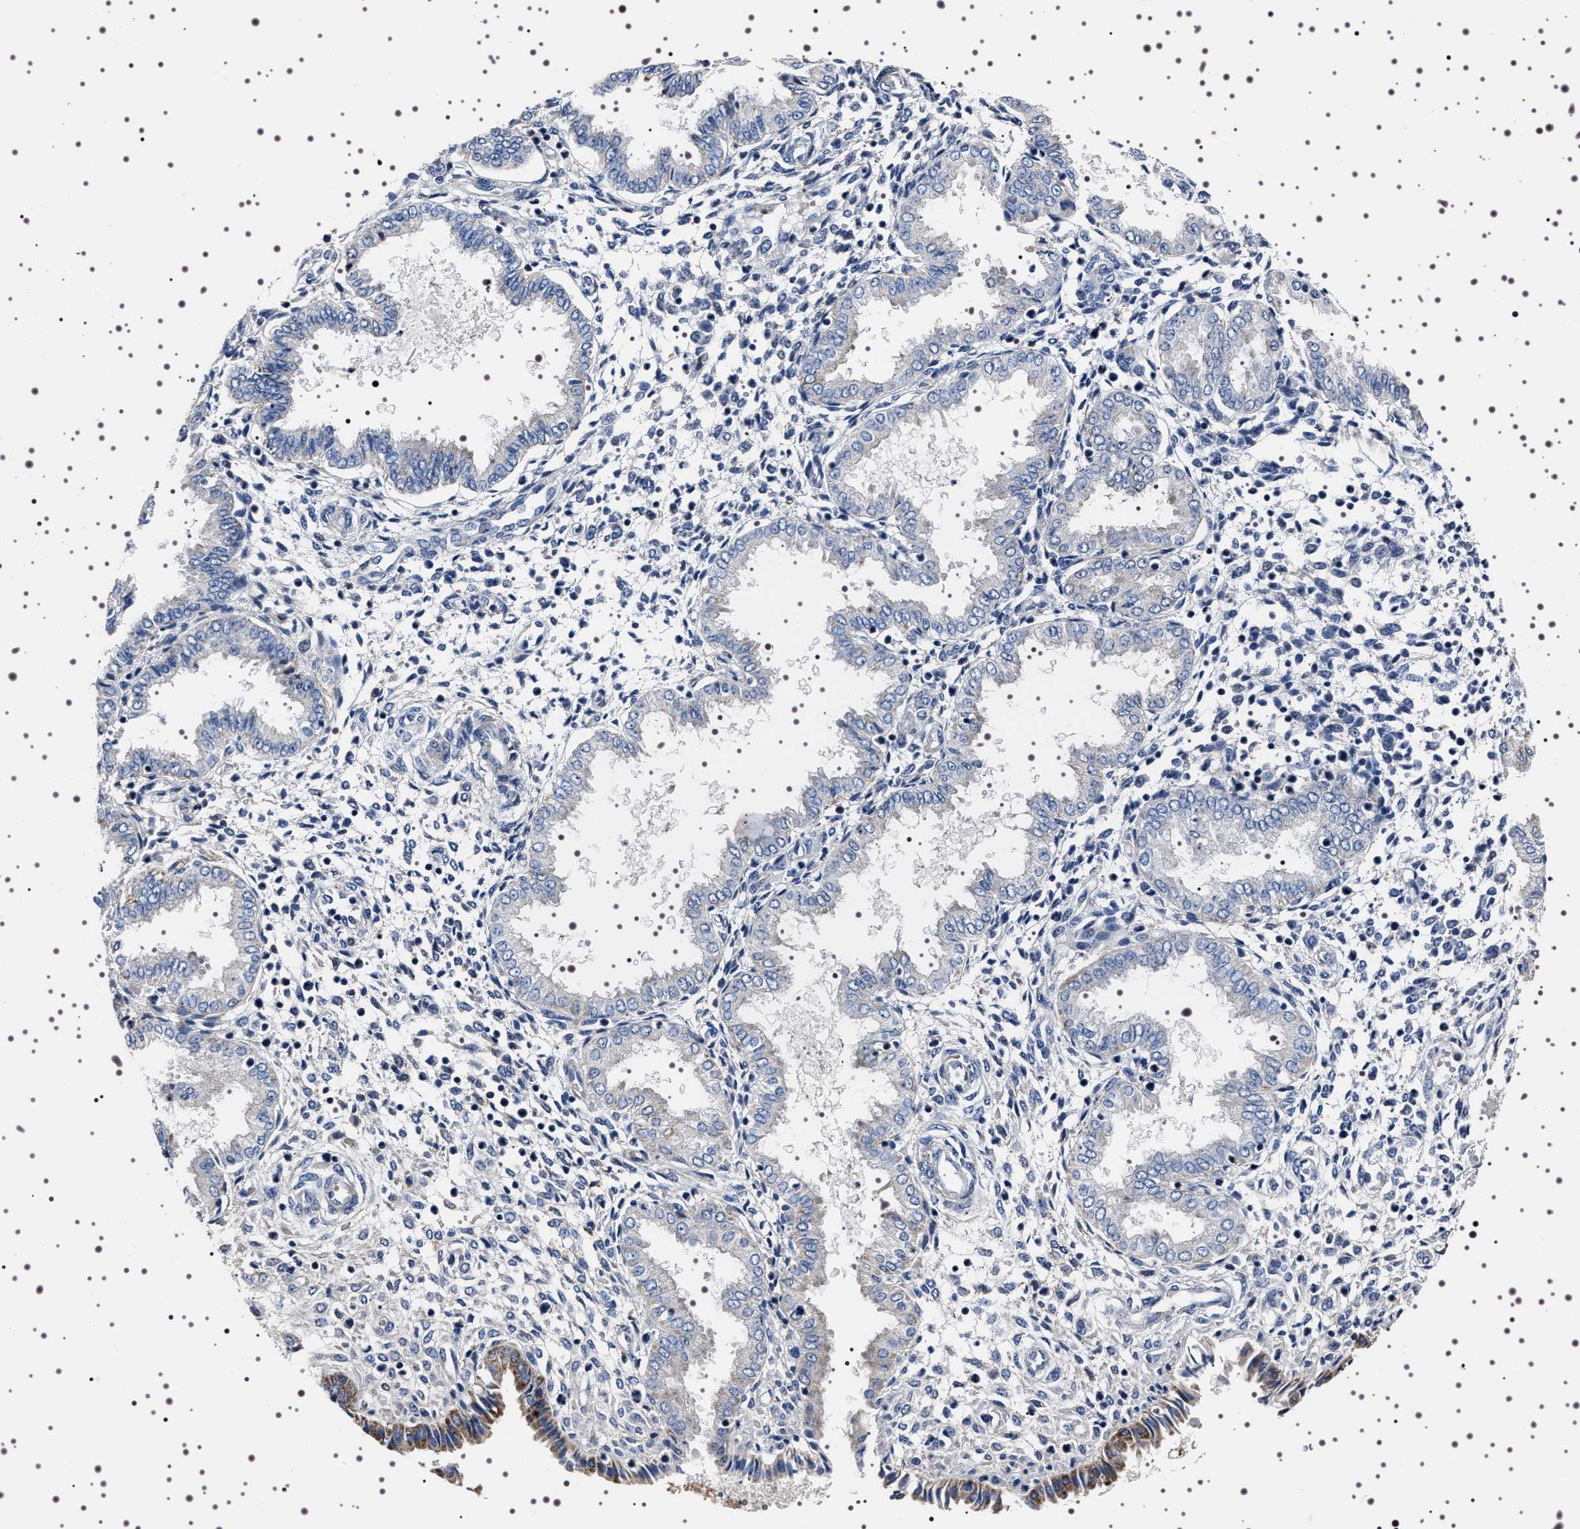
{"staining": {"intensity": "negative", "quantity": "none", "location": "none"}, "tissue": "endometrium", "cell_type": "Cells in endometrial stroma", "image_type": "normal", "snomed": [{"axis": "morphology", "description": "Normal tissue, NOS"}, {"axis": "topography", "description": "Endometrium"}], "caption": "Human endometrium stained for a protein using IHC displays no staining in cells in endometrial stroma.", "gene": "WDR1", "patient": {"sex": "female", "age": 33}}